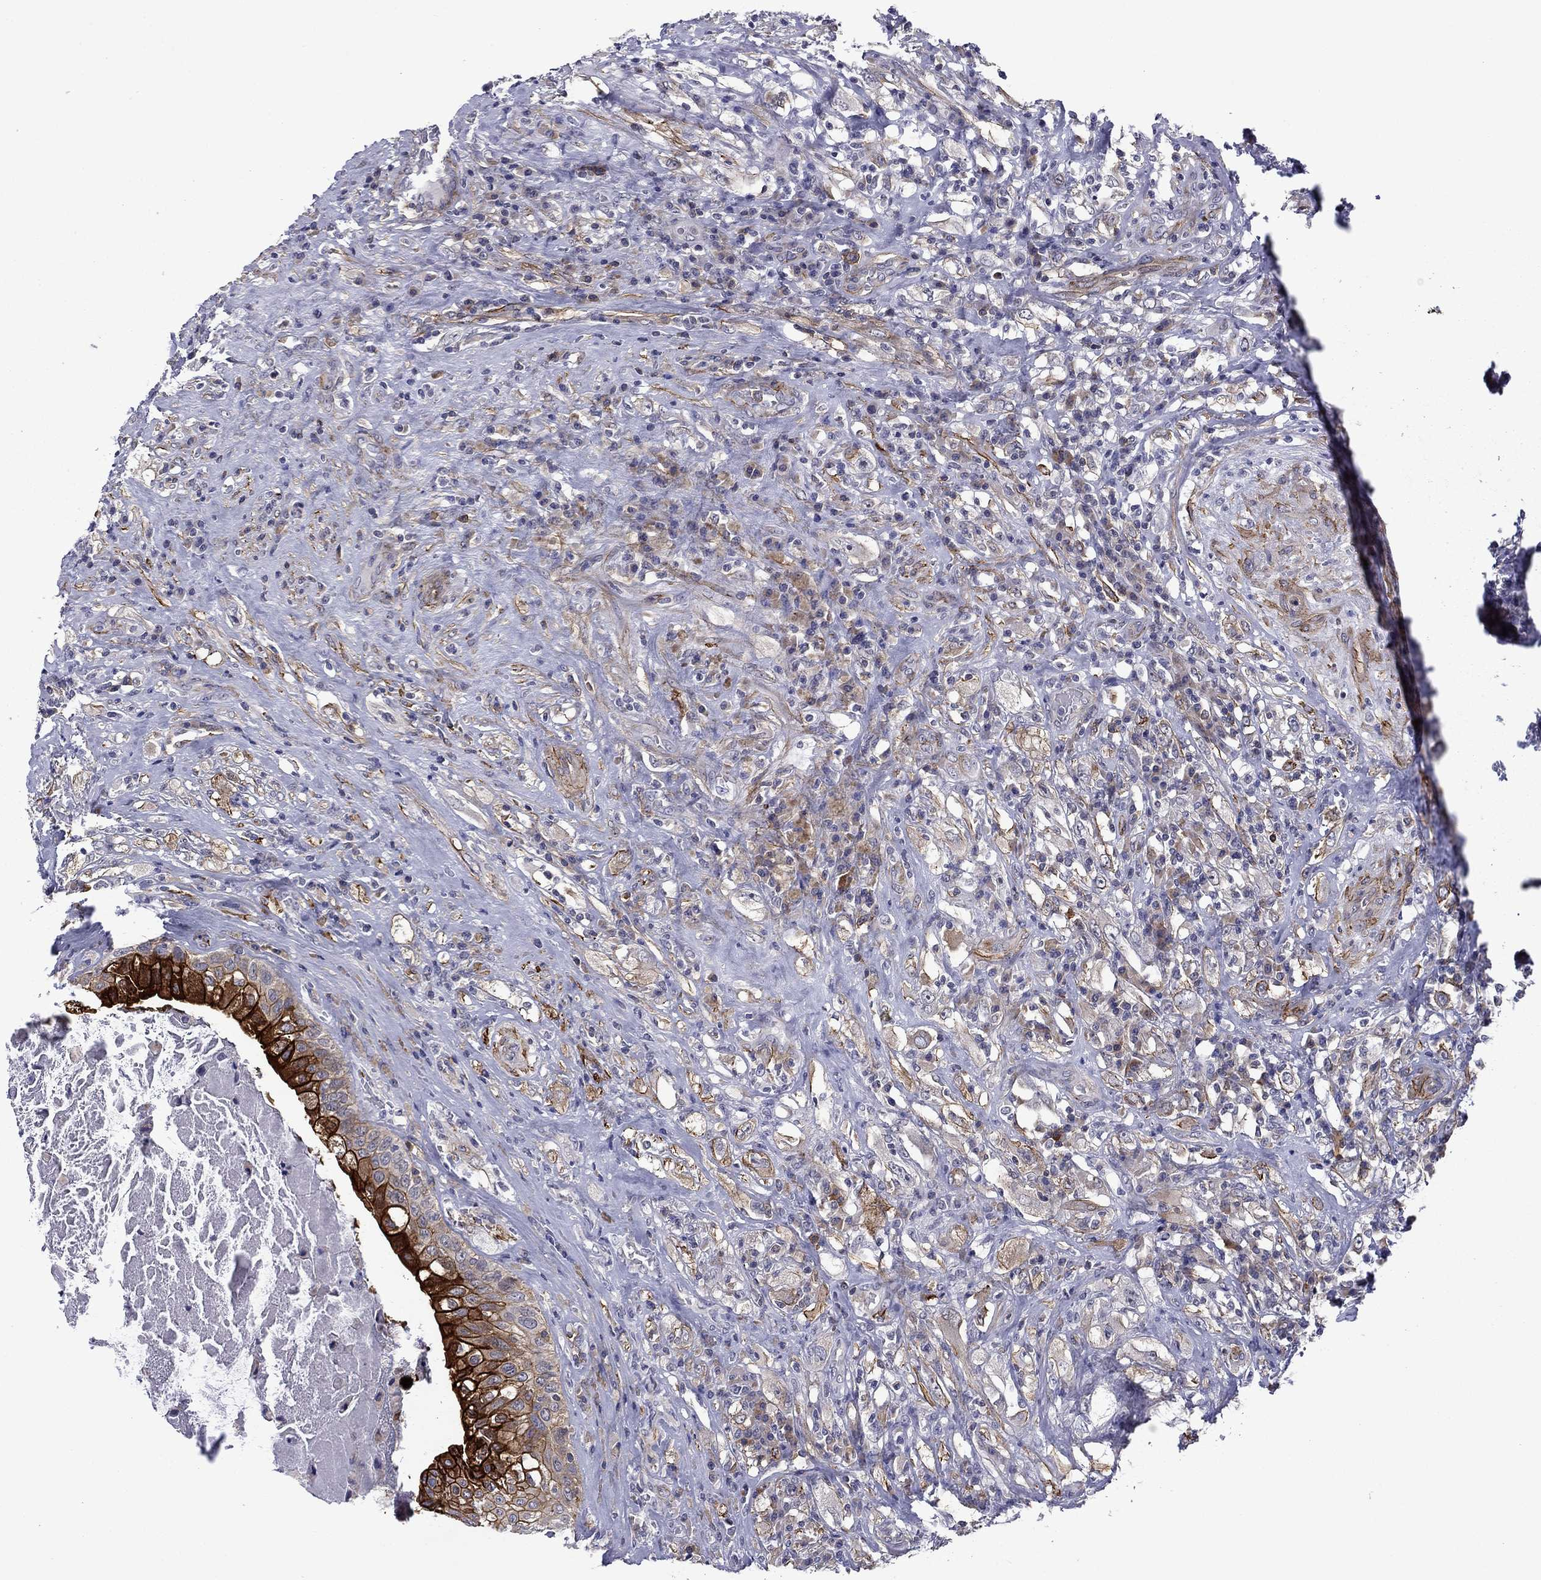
{"staining": {"intensity": "strong", "quantity": "25%-75%", "location": "cytoplasmic/membranous"}, "tissue": "testis cancer", "cell_type": "Tumor cells", "image_type": "cancer", "snomed": [{"axis": "morphology", "description": "Necrosis, NOS"}, {"axis": "morphology", "description": "Carcinoma, Embryonal, NOS"}, {"axis": "topography", "description": "Testis"}], "caption": "Tumor cells exhibit strong cytoplasmic/membranous expression in approximately 25%-75% of cells in testis cancer (embryonal carcinoma).", "gene": "LMO7", "patient": {"sex": "male", "age": 19}}